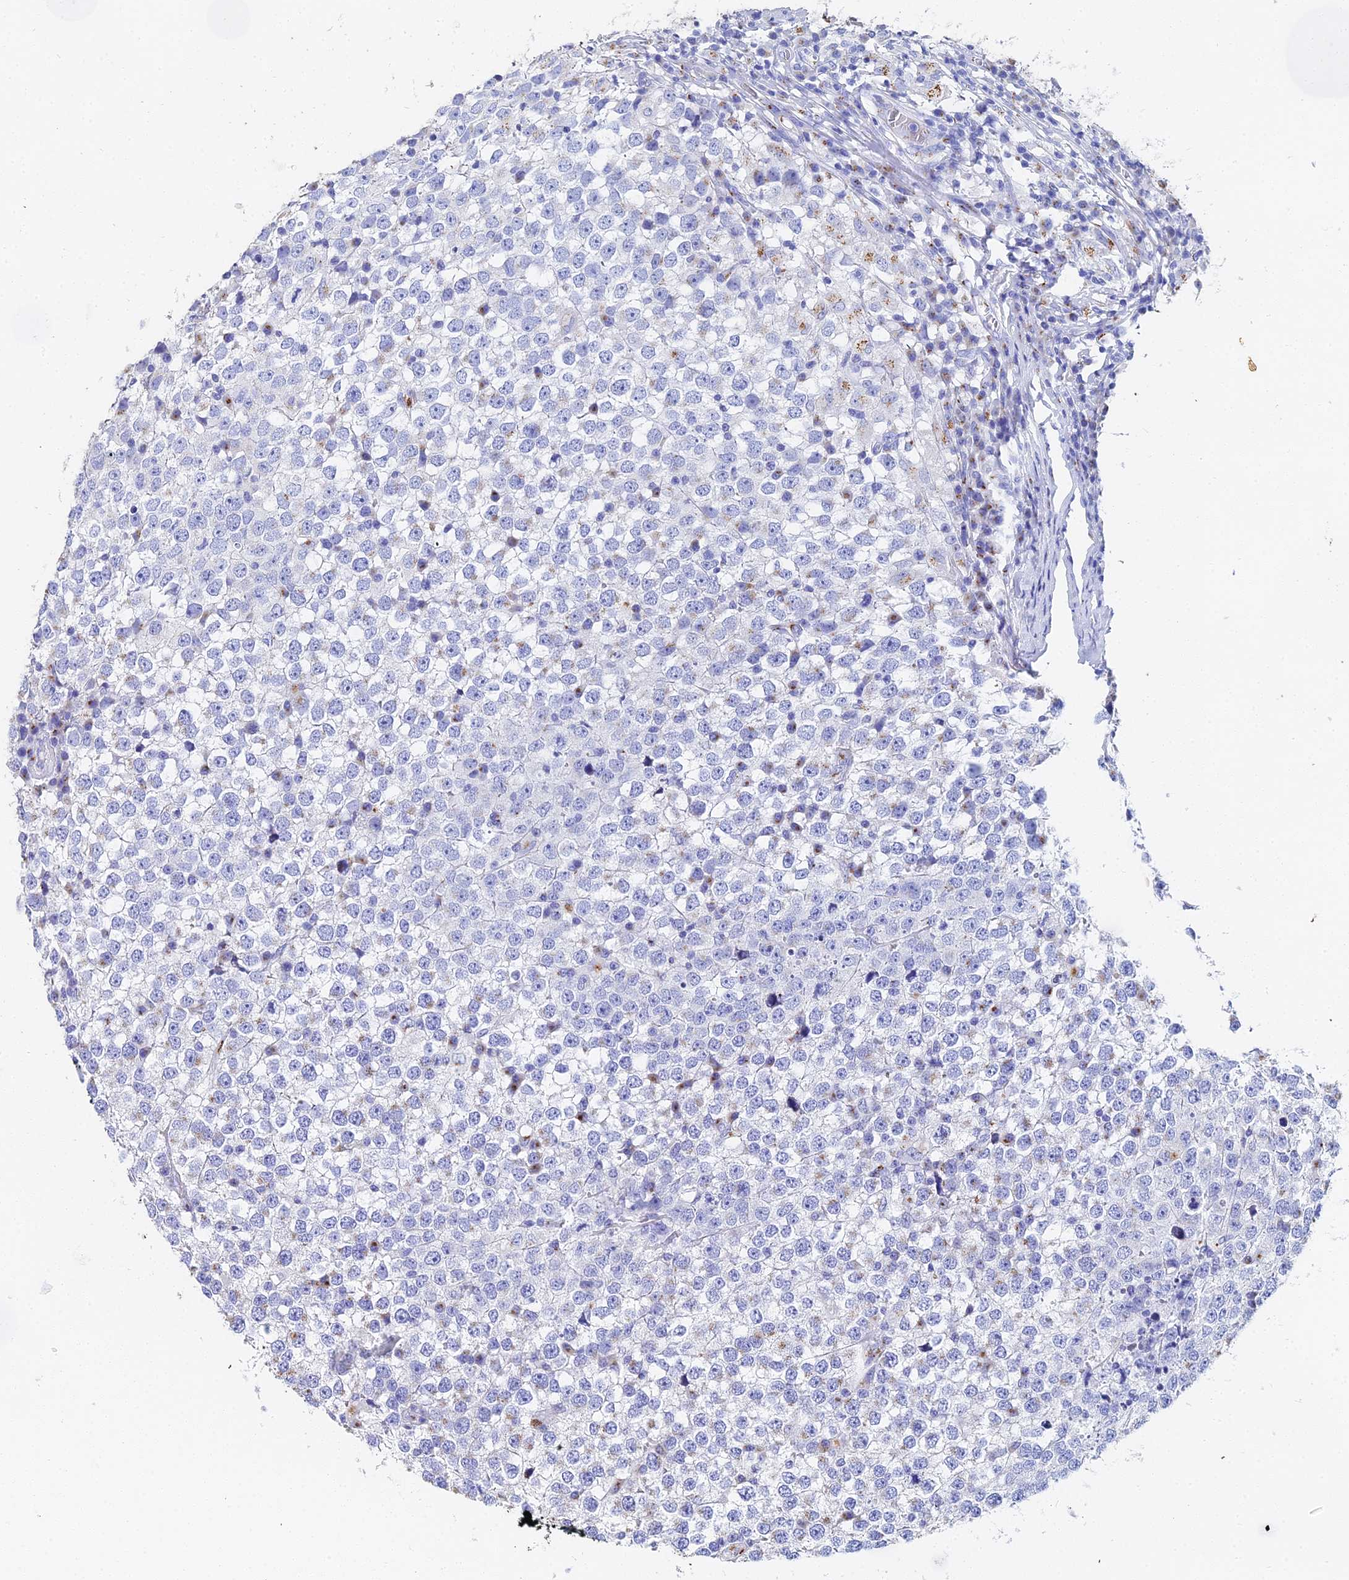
{"staining": {"intensity": "negative", "quantity": "none", "location": "none"}, "tissue": "testis cancer", "cell_type": "Tumor cells", "image_type": "cancer", "snomed": [{"axis": "morphology", "description": "Seminoma, NOS"}, {"axis": "topography", "description": "Testis"}], "caption": "Immunohistochemistry (IHC) image of testis cancer (seminoma) stained for a protein (brown), which reveals no positivity in tumor cells.", "gene": "ENSG00000268674", "patient": {"sex": "male", "age": 65}}